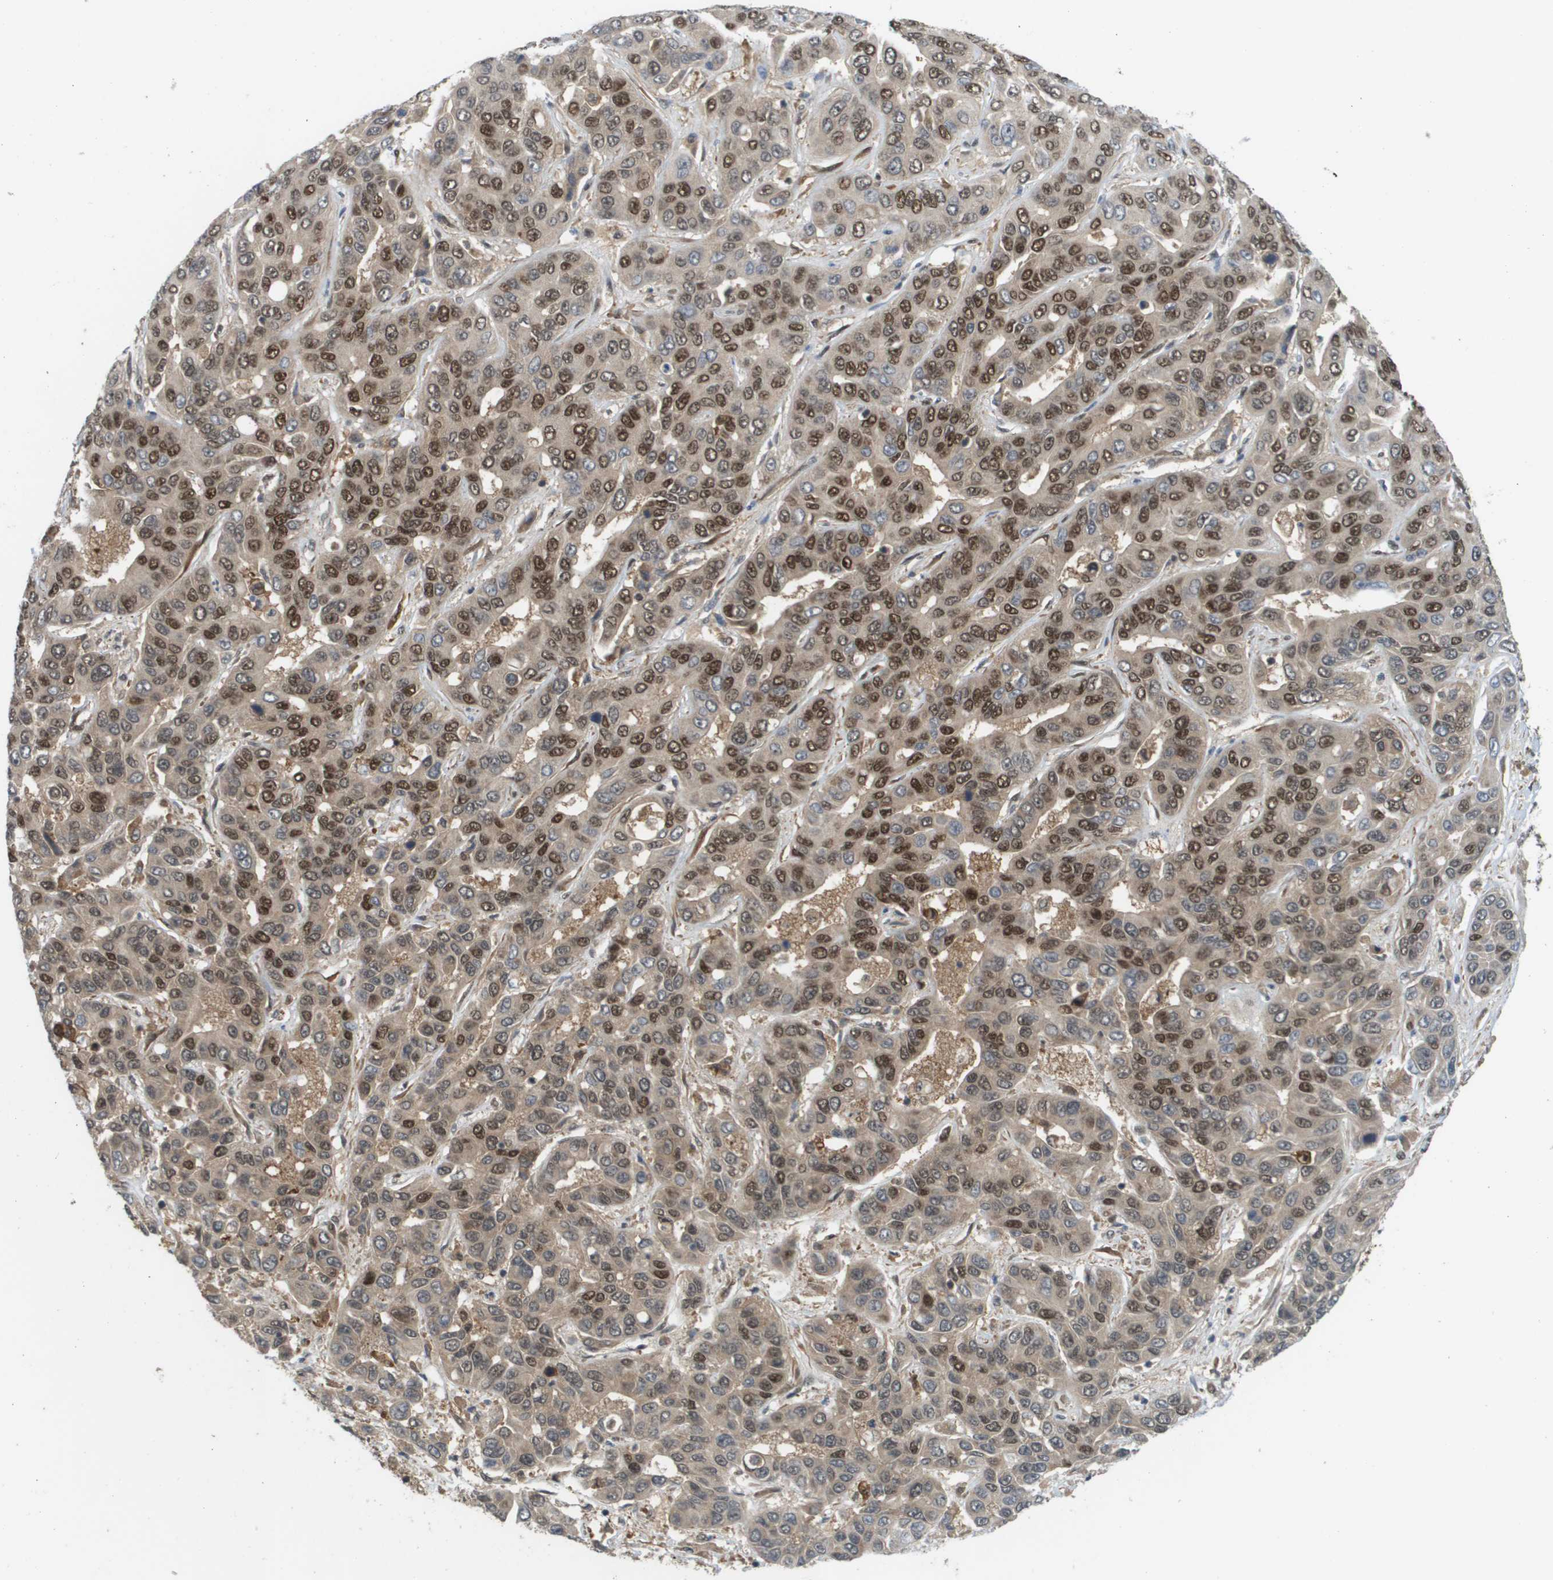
{"staining": {"intensity": "moderate", "quantity": ">75%", "location": "cytoplasmic/membranous,nuclear"}, "tissue": "liver cancer", "cell_type": "Tumor cells", "image_type": "cancer", "snomed": [{"axis": "morphology", "description": "Cholangiocarcinoma"}, {"axis": "topography", "description": "Liver"}], "caption": "Protein staining by immunohistochemistry shows moderate cytoplasmic/membranous and nuclear positivity in about >75% of tumor cells in liver cancer (cholangiocarcinoma).", "gene": "PRCC", "patient": {"sex": "female", "age": 52}}